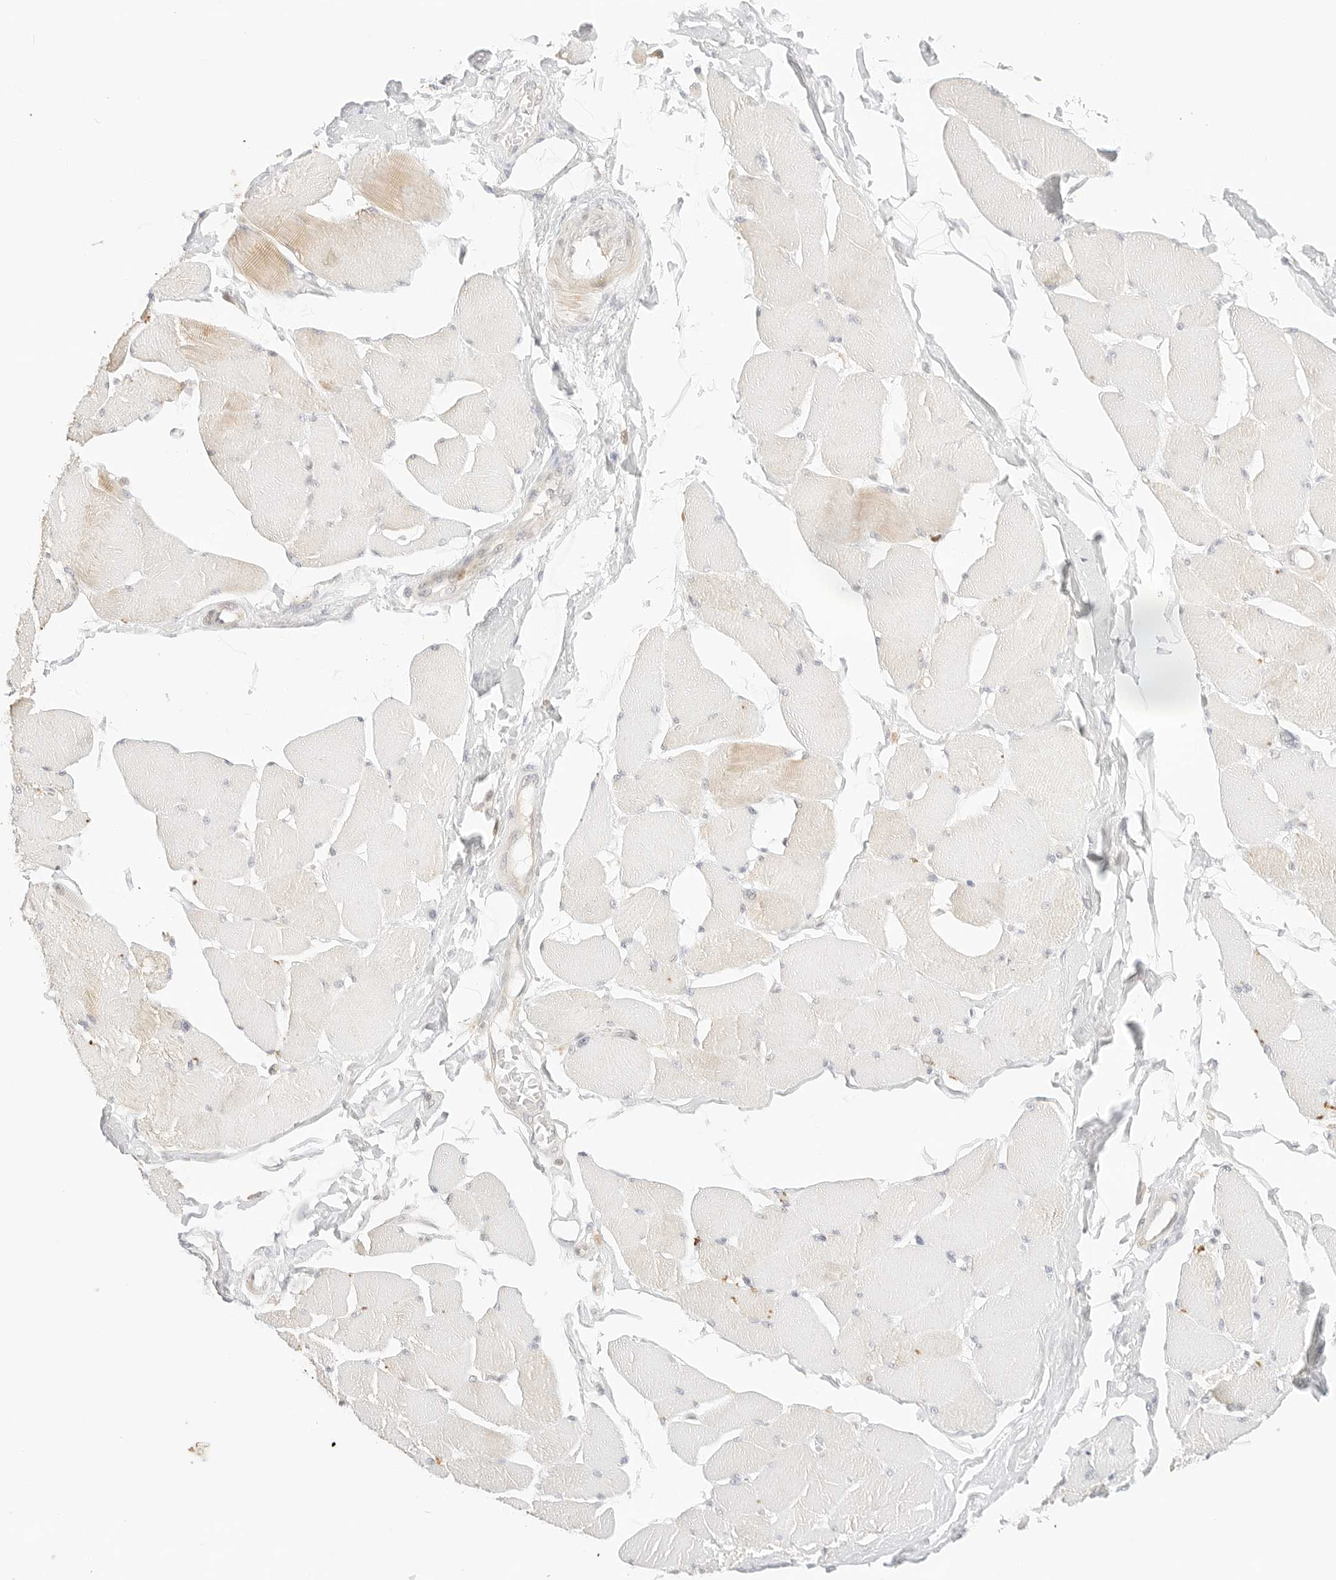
{"staining": {"intensity": "moderate", "quantity": "<25%", "location": "cytoplasmic/membranous"}, "tissue": "skeletal muscle", "cell_type": "Myocytes", "image_type": "normal", "snomed": [{"axis": "morphology", "description": "Normal tissue, NOS"}, {"axis": "topography", "description": "Skin"}, {"axis": "topography", "description": "Skeletal muscle"}], "caption": "Protein staining of normal skeletal muscle displays moderate cytoplasmic/membranous expression in about <25% of myocytes.", "gene": "GNAS", "patient": {"sex": "male", "age": 83}}